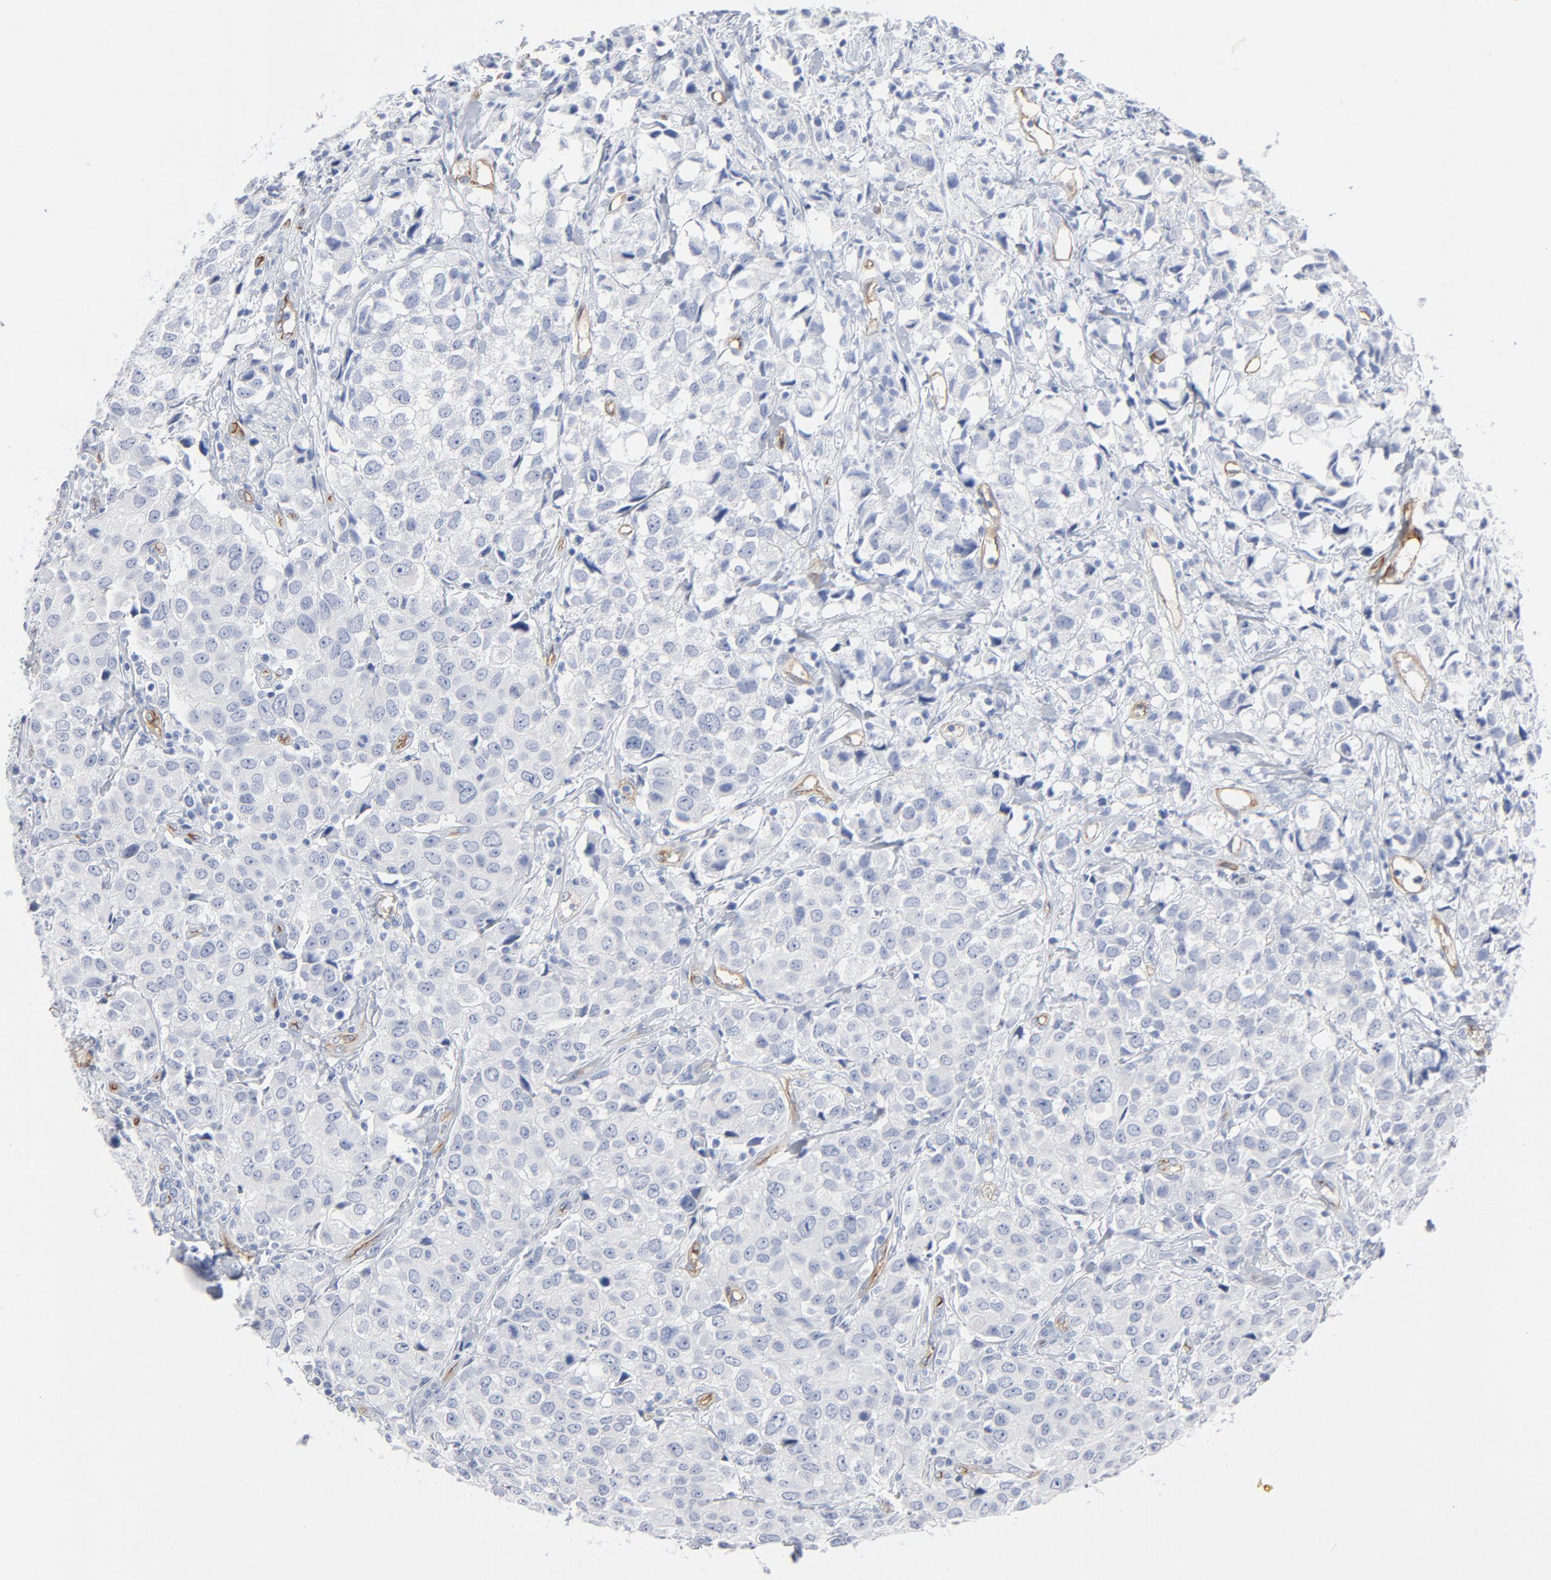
{"staining": {"intensity": "negative", "quantity": "none", "location": "none"}, "tissue": "urothelial cancer", "cell_type": "Tumor cells", "image_type": "cancer", "snomed": [{"axis": "morphology", "description": "Urothelial carcinoma, High grade"}, {"axis": "topography", "description": "Urinary bladder"}], "caption": "This is a photomicrograph of IHC staining of high-grade urothelial carcinoma, which shows no staining in tumor cells. (DAB (3,3'-diaminobenzidine) immunohistochemistry (IHC), high magnification).", "gene": "SHANK3", "patient": {"sex": "female", "age": 75}}